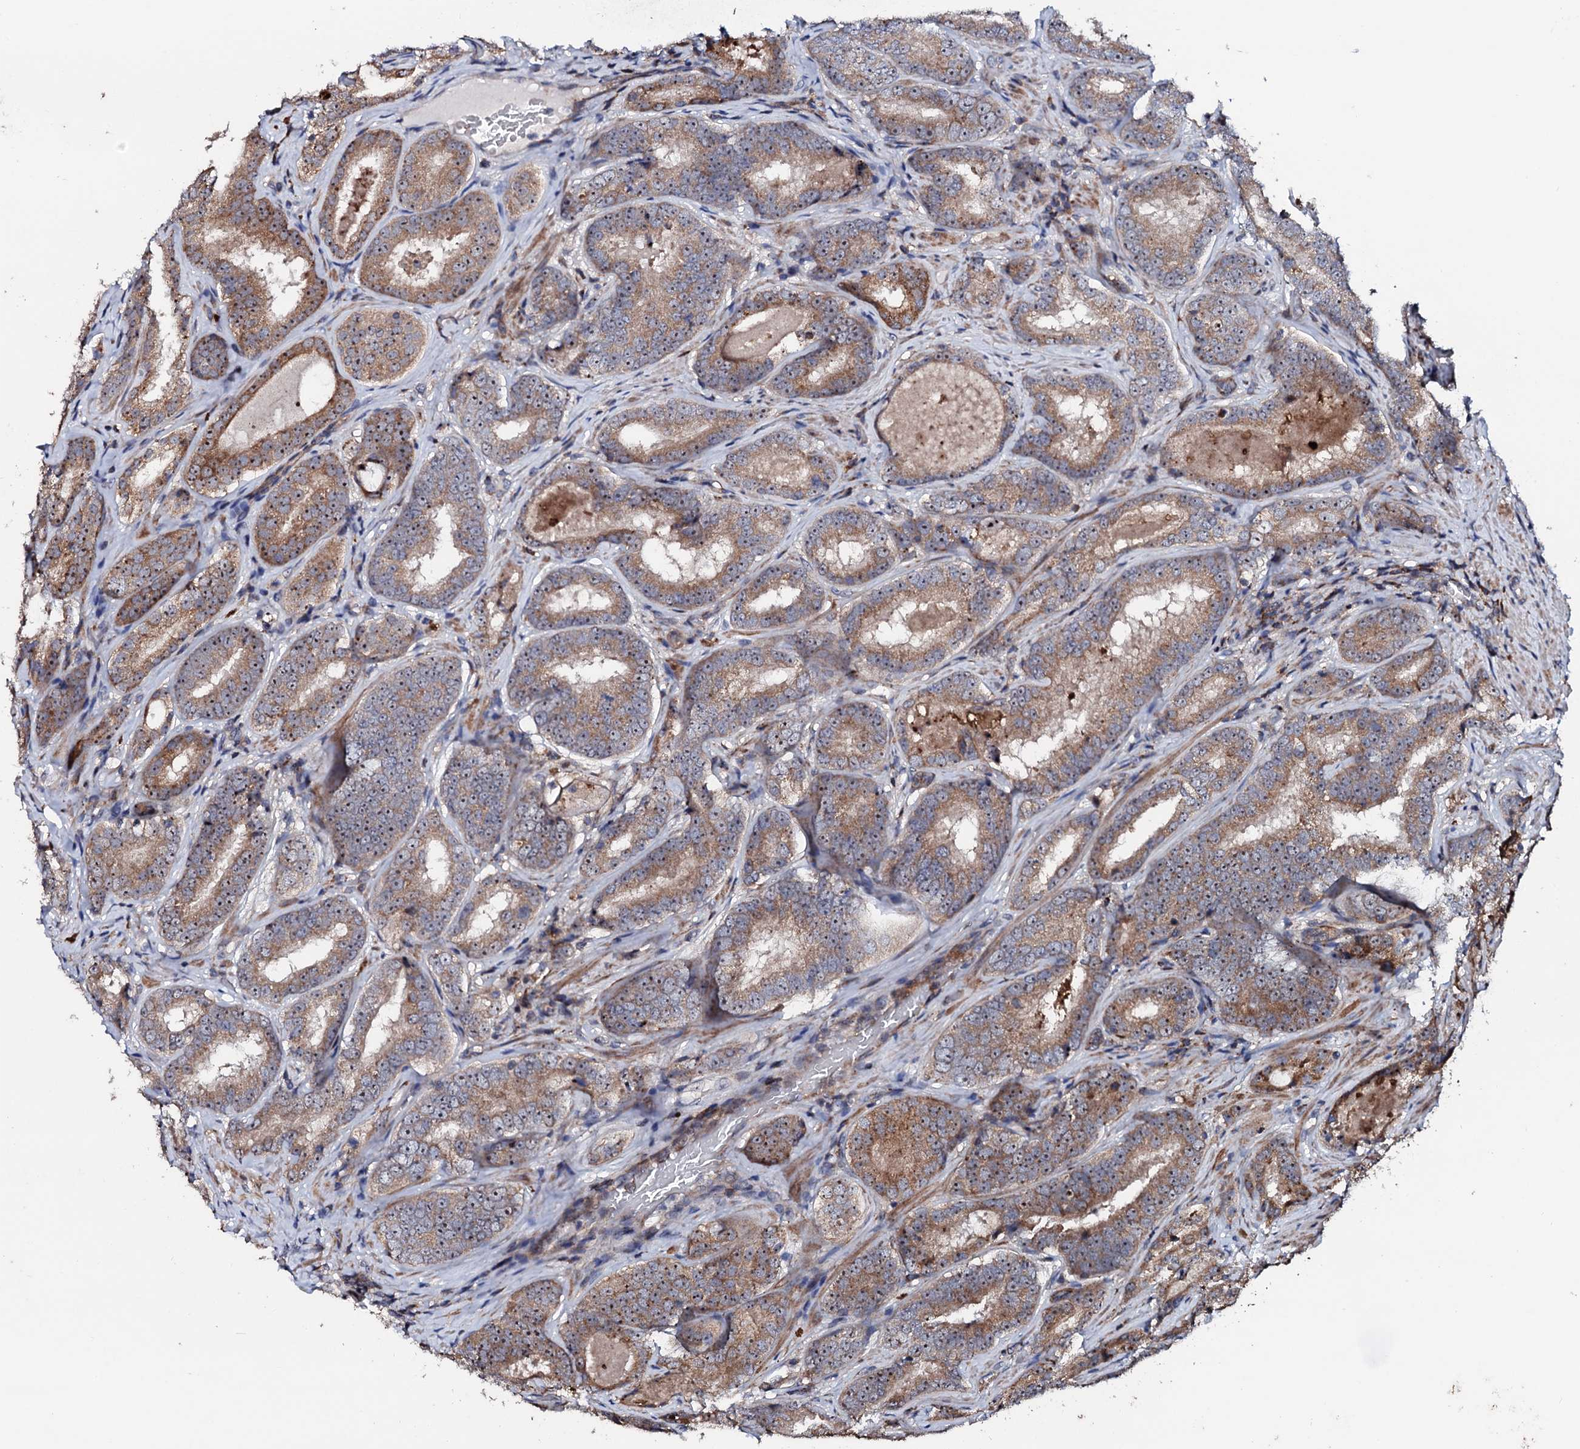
{"staining": {"intensity": "moderate", "quantity": ">75%", "location": "cytoplasmic/membranous,nuclear"}, "tissue": "prostate cancer", "cell_type": "Tumor cells", "image_type": "cancer", "snomed": [{"axis": "morphology", "description": "Adenocarcinoma, High grade"}, {"axis": "topography", "description": "Prostate"}], "caption": "About >75% of tumor cells in human prostate cancer (high-grade adenocarcinoma) show moderate cytoplasmic/membranous and nuclear protein positivity as visualized by brown immunohistochemical staining.", "gene": "GTPBP4", "patient": {"sex": "male", "age": 57}}